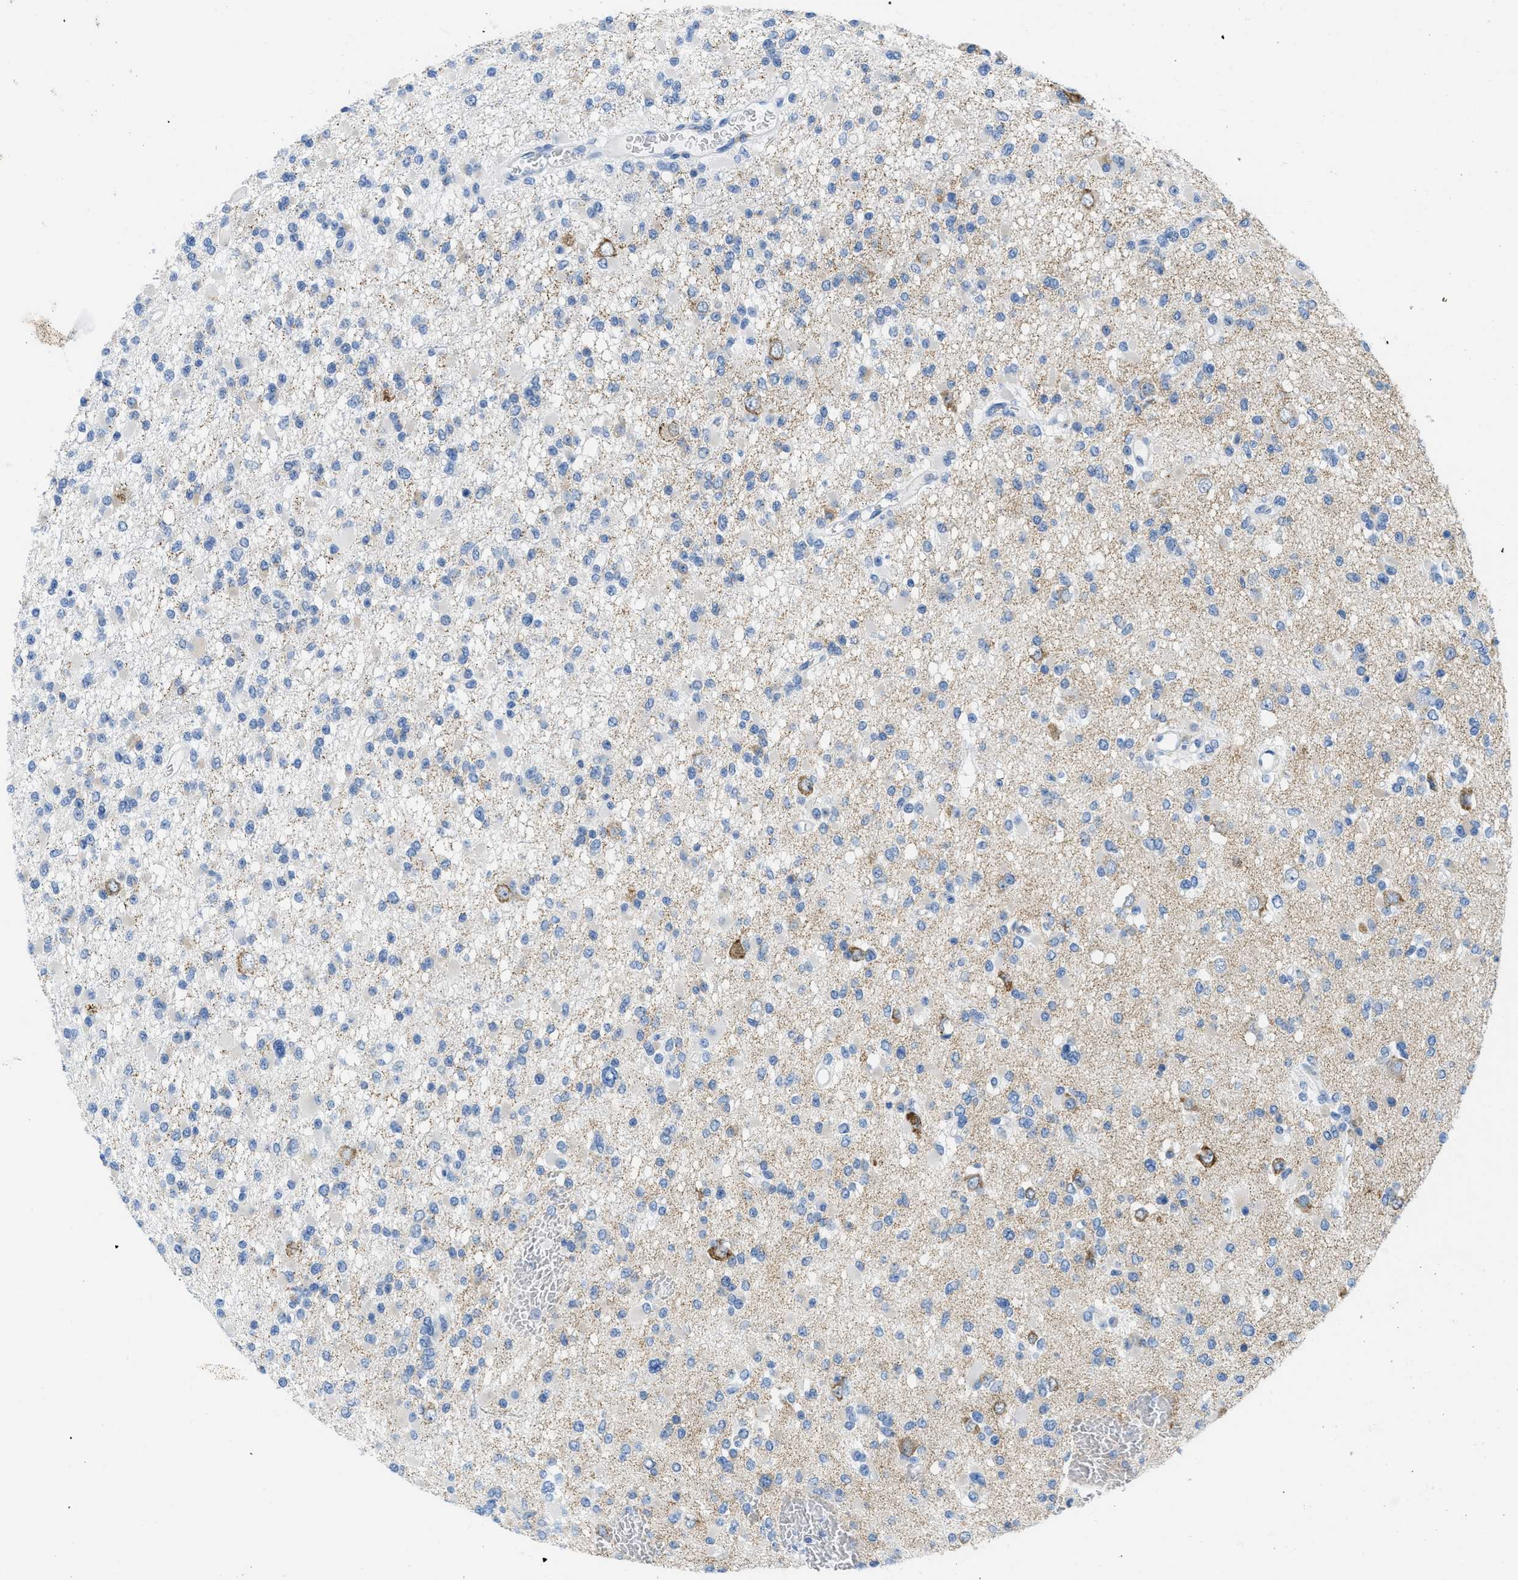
{"staining": {"intensity": "negative", "quantity": "none", "location": "none"}, "tissue": "glioma", "cell_type": "Tumor cells", "image_type": "cancer", "snomed": [{"axis": "morphology", "description": "Glioma, malignant, Low grade"}, {"axis": "topography", "description": "Brain"}], "caption": "Photomicrograph shows no significant protein staining in tumor cells of glioma.", "gene": "PTDSS1", "patient": {"sex": "female", "age": 22}}